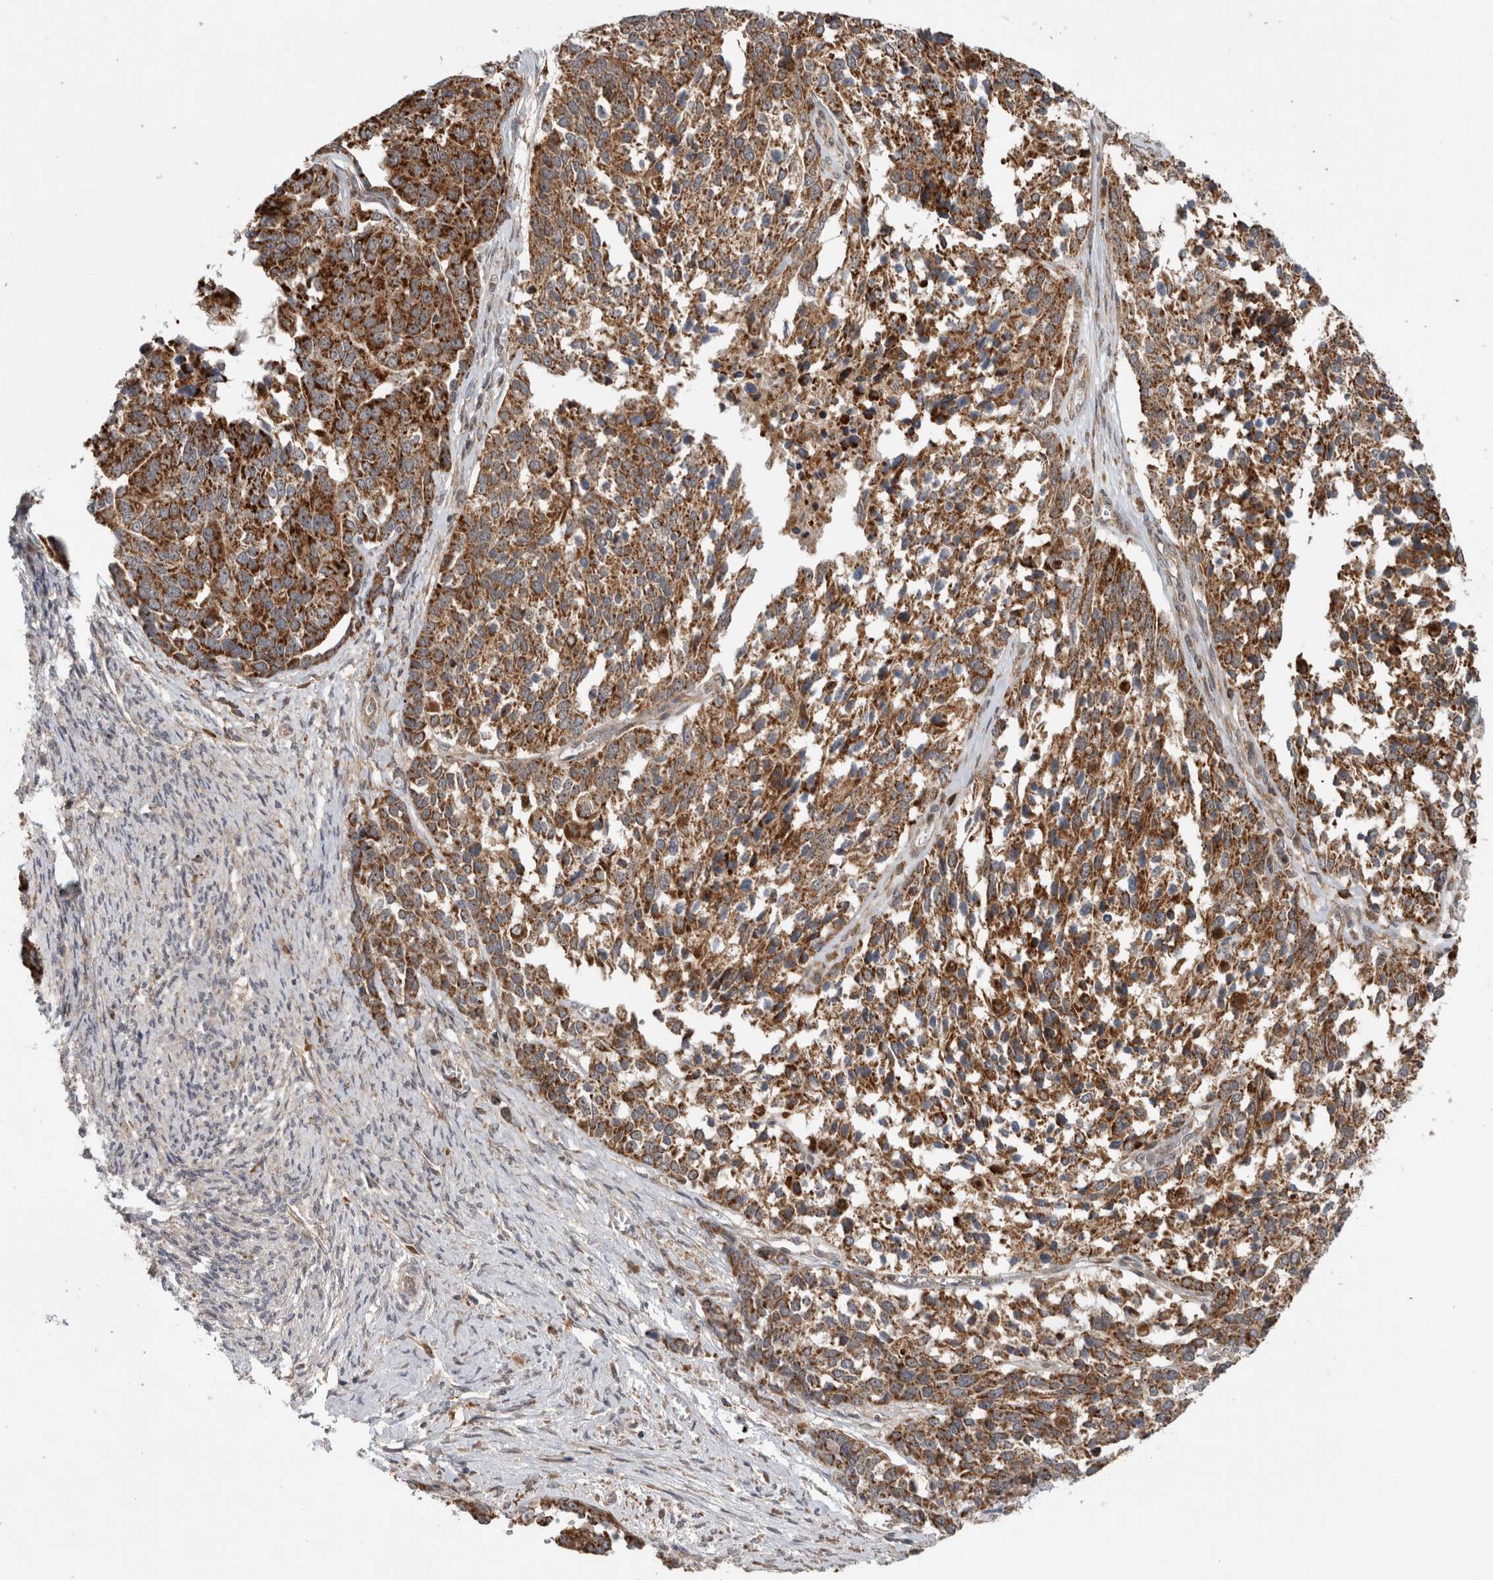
{"staining": {"intensity": "strong", "quantity": ">75%", "location": "cytoplasmic/membranous"}, "tissue": "ovarian cancer", "cell_type": "Tumor cells", "image_type": "cancer", "snomed": [{"axis": "morphology", "description": "Cystadenocarcinoma, serous, NOS"}, {"axis": "topography", "description": "Ovary"}], "caption": "Serous cystadenocarcinoma (ovarian) stained with a protein marker demonstrates strong staining in tumor cells.", "gene": "ADGRL3", "patient": {"sex": "female", "age": 44}}